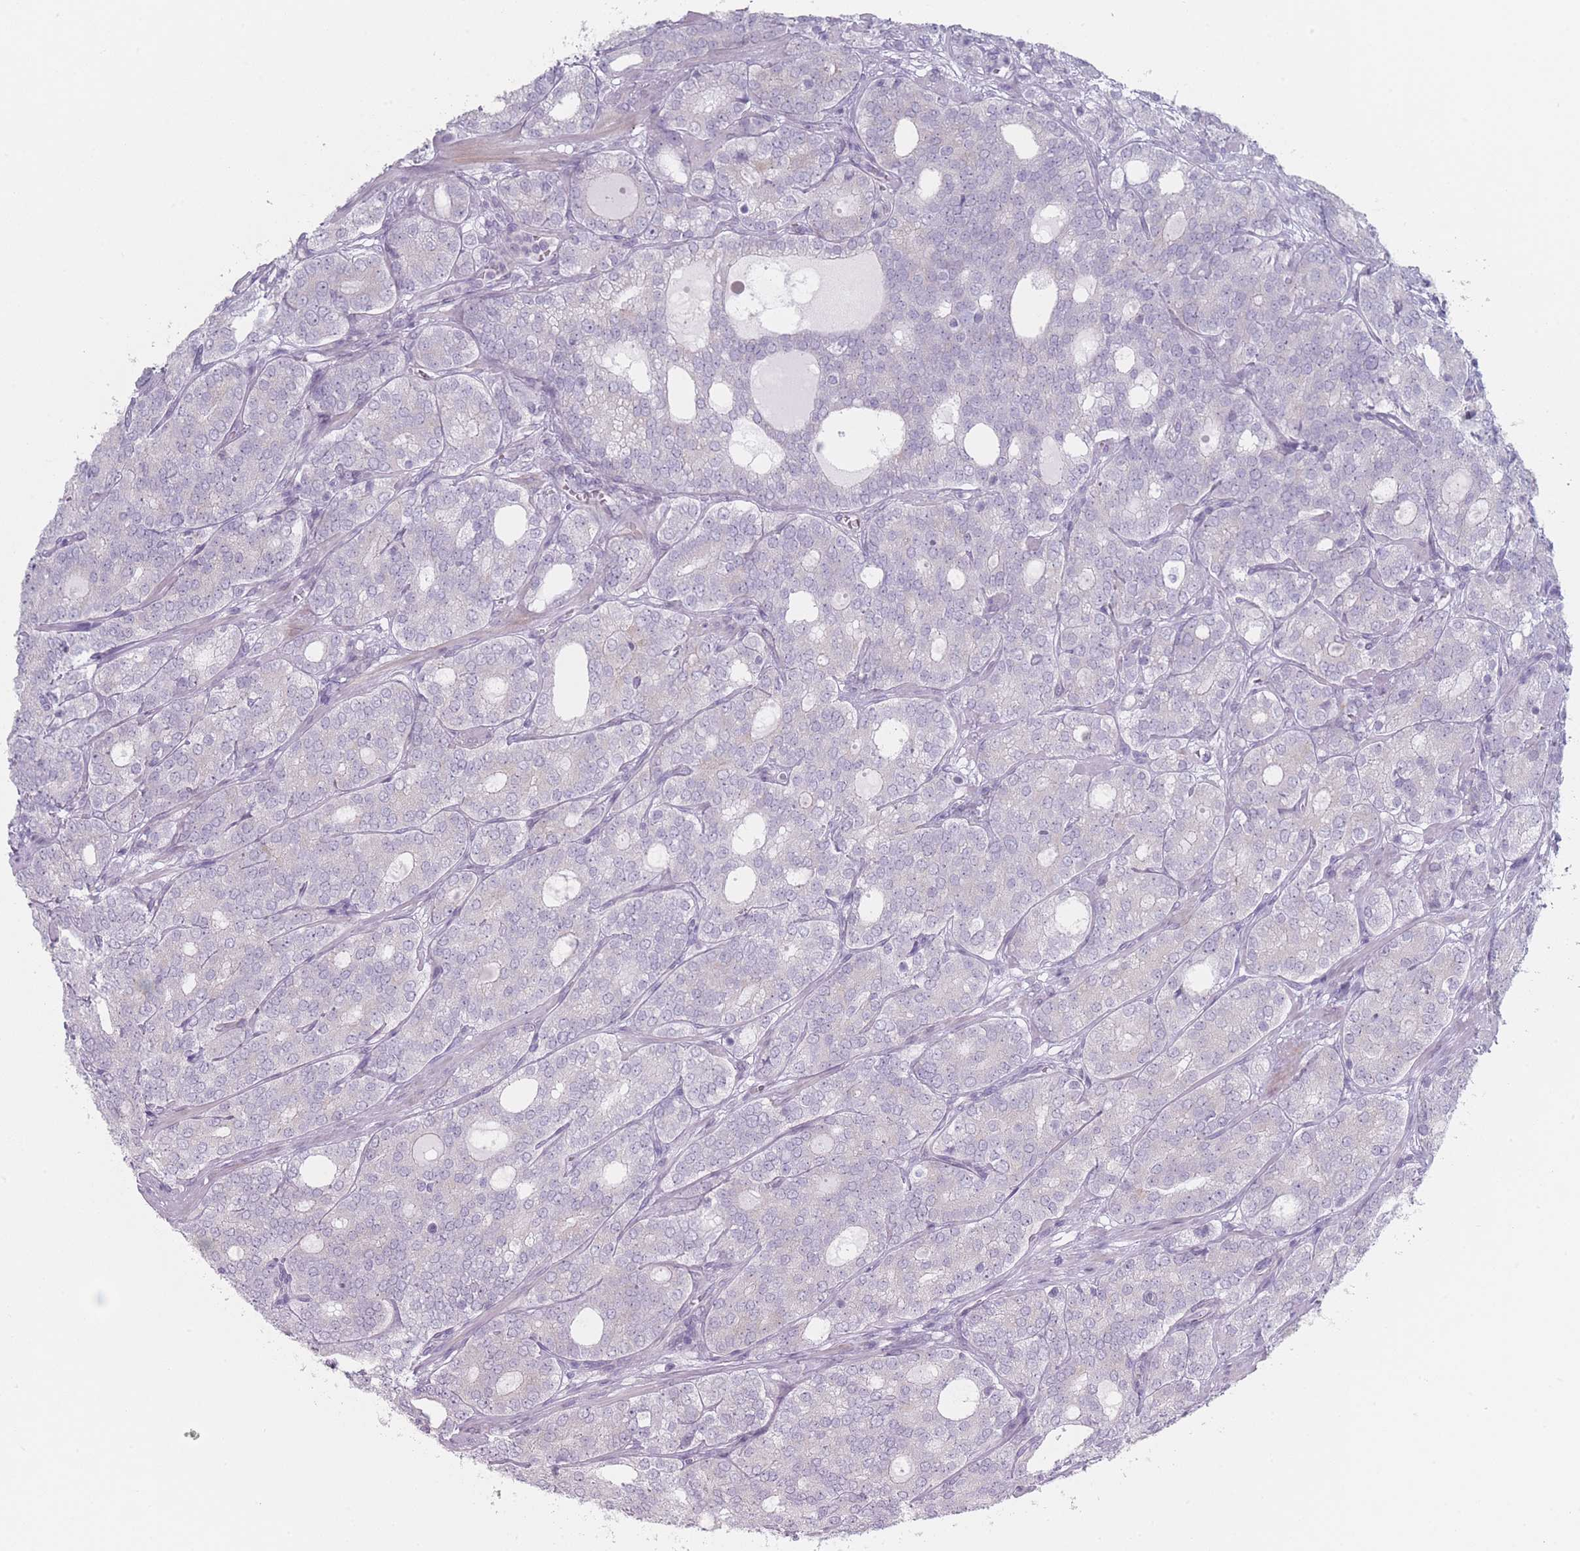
{"staining": {"intensity": "negative", "quantity": "none", "location": "none"}, "tissue": "prostate cancer", "cell_type": "Tumor cells", "image_type": "cancer", "snomed": [{"axis": "morphology", "description": "Adenocarcinoma, High grade"}, {"axis": "topography", "description": "Prostate"}], "caption": "DAB (3,3'-diaminobenzidine) immunohistochemical staining of human prostate adenocarcinoma (high-grade) demonstrates no significant expression in tumor cells.", "gene": "RNF4", "patient": {"sex": "male", "age": 64}}